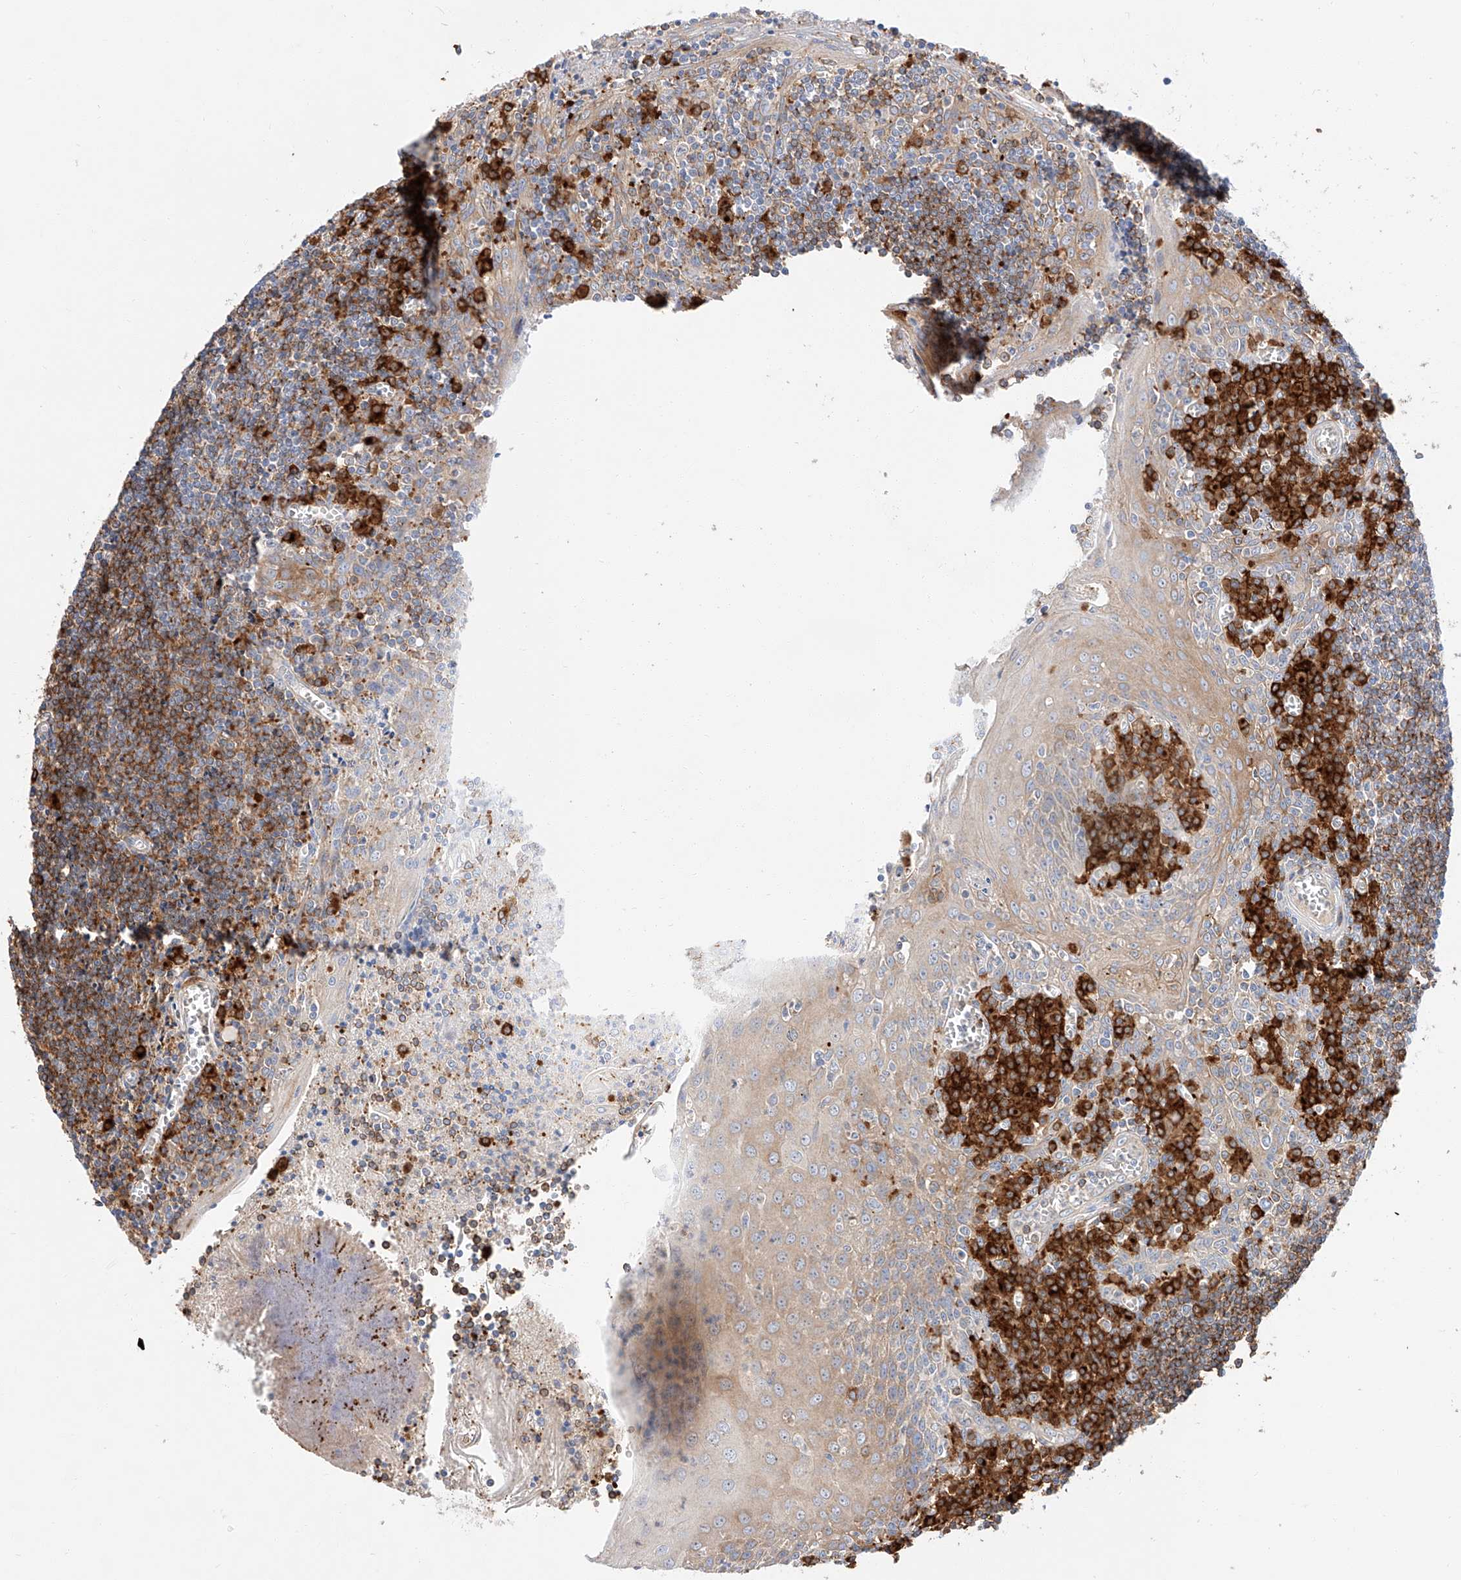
{"staining": {"intensity": "moderate", "quantity": ">75%", "location": "cytoplasmic/membranous"}, "tissue": "tonsil", "cell_type": "Germinal center cells", "image_type": "normal", "snomed": [{"axis": "morphology", "description": "Normal tissue, NOS"}, {"axis": "topography", "description": "Tonsil"}], "caption": "Immunohistochemical staining of normal tonsil reveals >75% levels of moderate cytoplasmic/membranous protein expression in approximately >75% of germinal center cells.", "gene": "GLMN", "patient": {"sex": "male", "age": 27}}